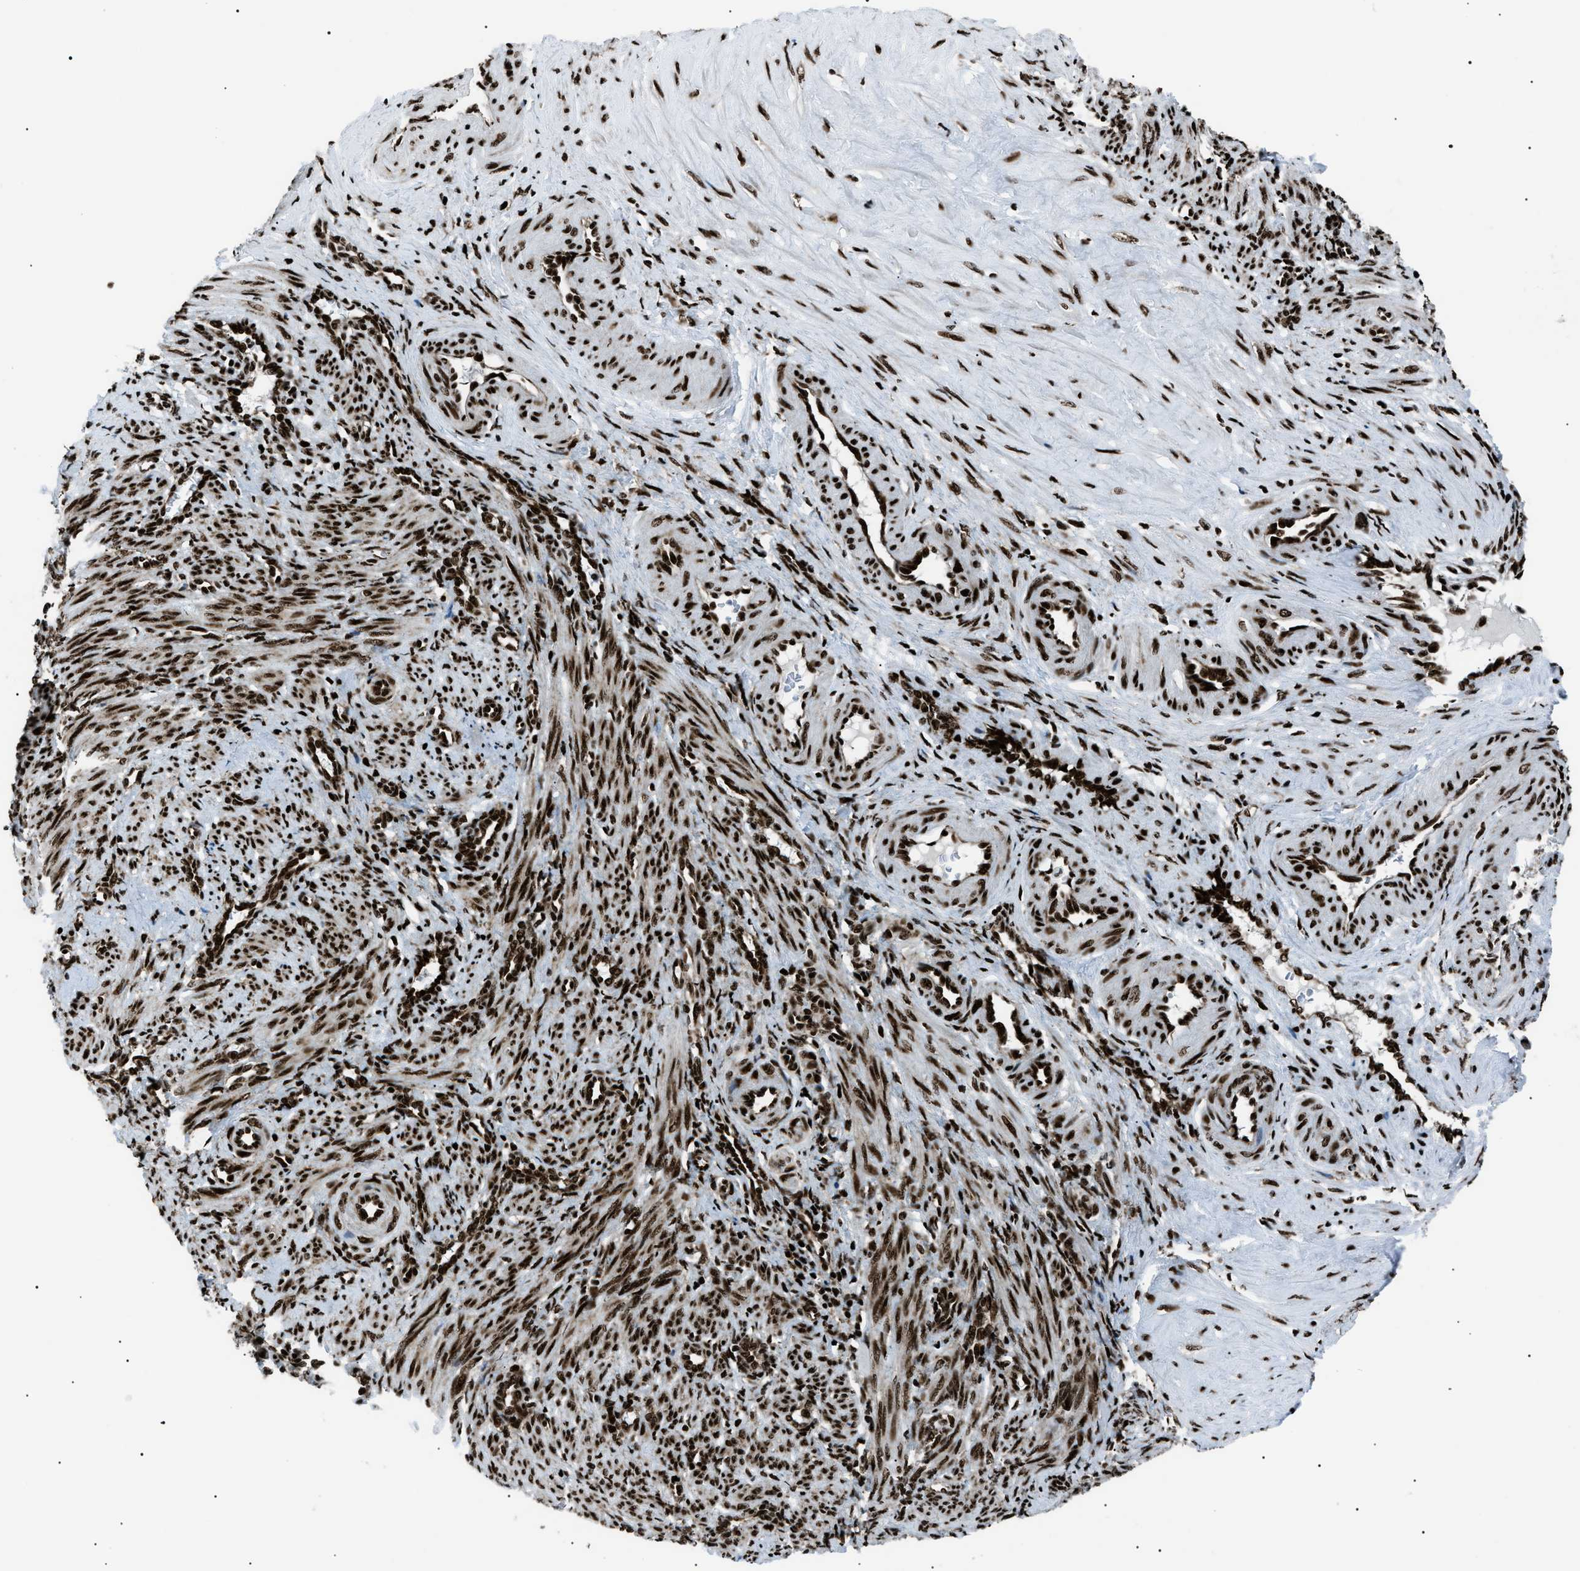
{"staining": {"intensity": "strong", "quantity": ">75%", "location": "cytoplasmic/membranous,nuclear"}, "tissue": "smooth muscle", "cell_type": "Smooth muscle cells", "image_type": "normal", "snomed": [{"axis": "morphology", "description": "Normal tissue, NOS"}, {"axis": "topography", "description": "Endometrium"}], "caption": "Protein expression analysis of unremarkable human smooth muscle reveals strong cytoplasmic/membranous,nuclear positivity in about >75% of smooth muscle cells.", "gene": "HNRNPK", "patient": {"sex": "female", "age": 33}}